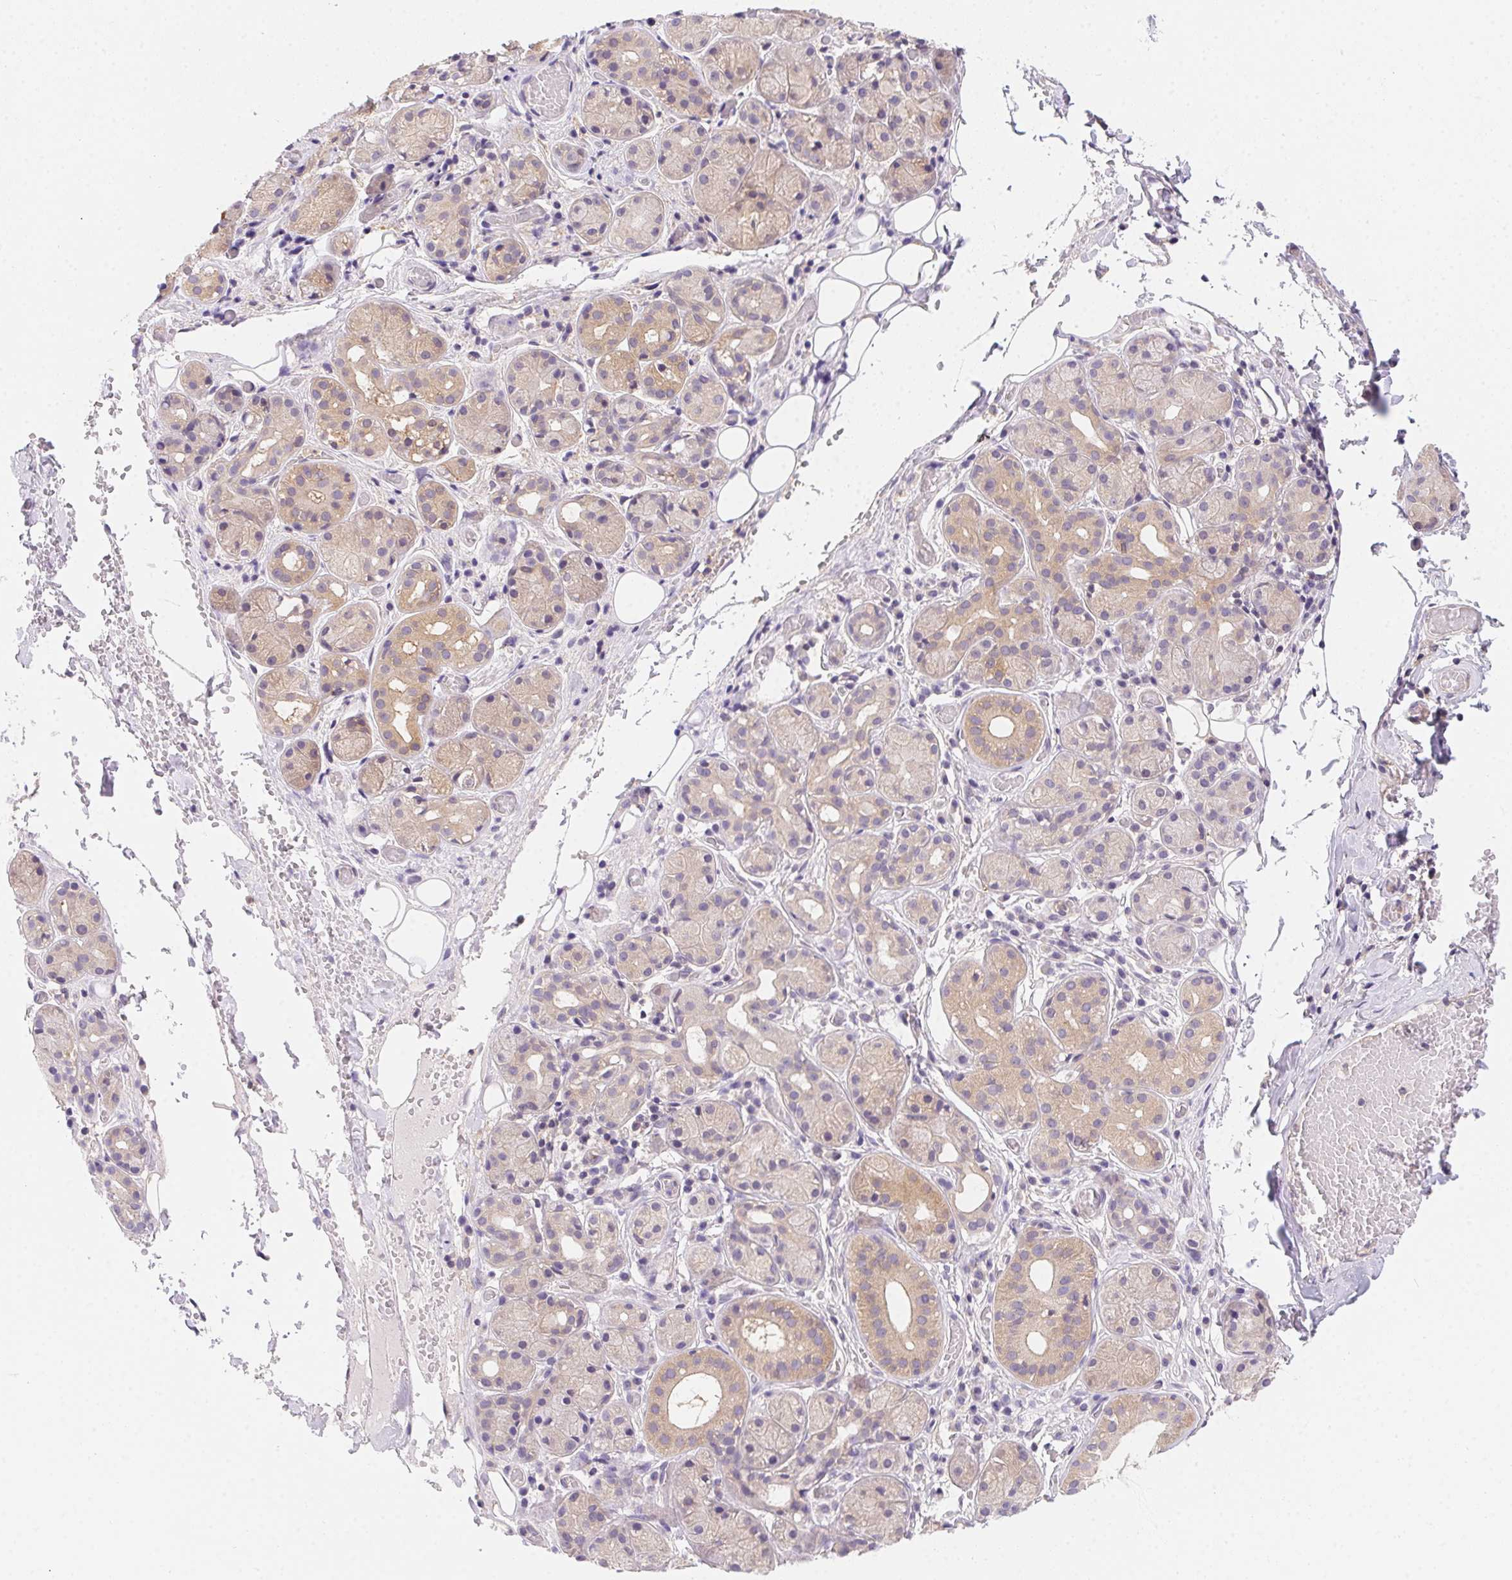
{"staining": {"intensity": "weak", "quantity": "25%-75%", "location": "cytoplasmic/membranous"}, "tissue": "salivary gland", "cell_type": "Glandular cells", "image_type": "normal", "snomed": [{"axis": "morphology", "description": "Normal tissue, NOS"}, {"axis": "topography", "description": "Salivary gland"}, {"axis": "topography", "description": "Peripheral nerve tissue"}], "caption": "A photomicrograph of human salivary gland stained for a protein reveals weak cytoplasmic/membranous brown staining in glandular cells.", "gene": "PRKAA1", "patient": {"sex": "male", "age": 71}}